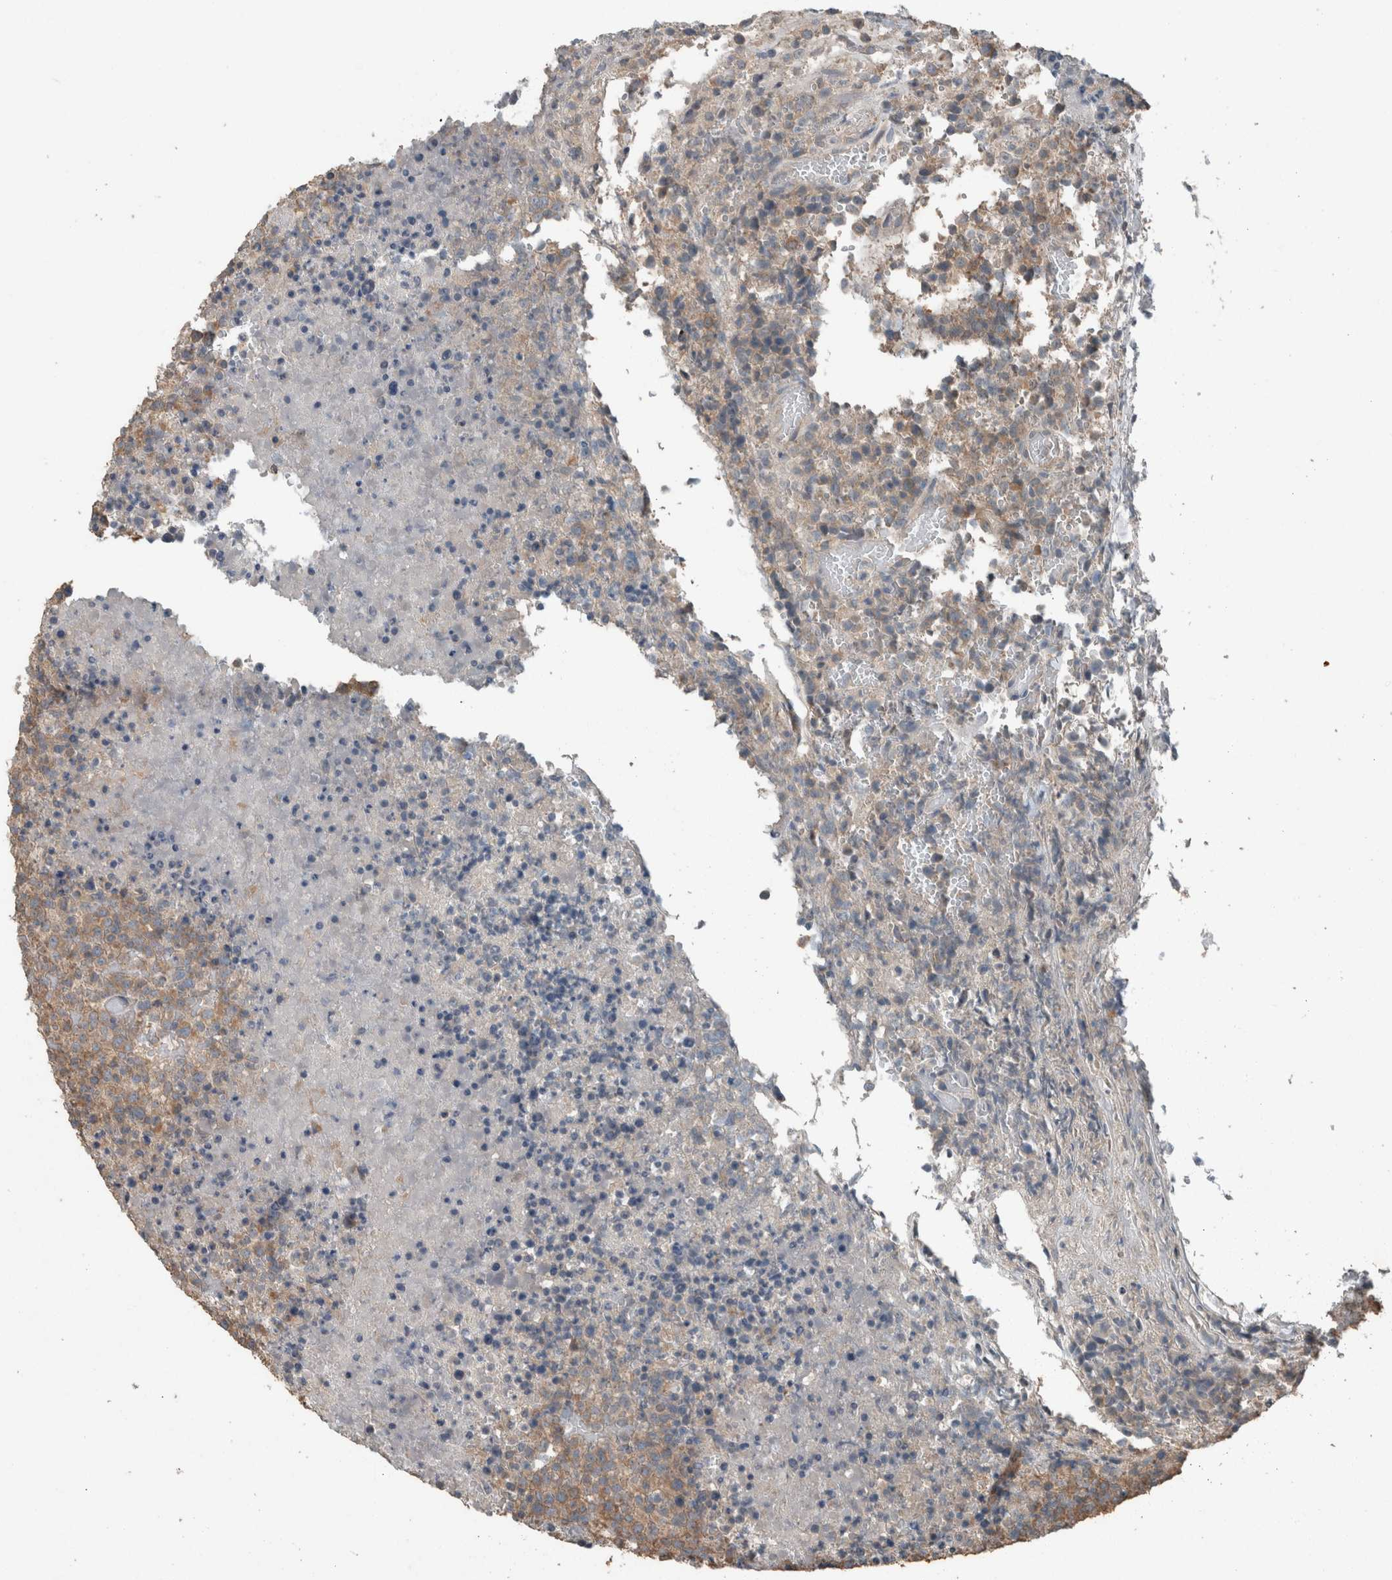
{"staining": {"intensity": "moderate", "quantity": "<25%", "location": "cytoplasmic/membranous"}, "tissue": "lymphoma", "cell_type": "Tumor cells", "image_type": "cancer", "snomed": [{"axis": "morphology", "description": "Malignant lymphoma, non-Hodgkin's type, High grade"}, {"axis": "topography", "description": "Lymph node"}], "caption": "The immunohistochemical stain labels moderate cytoplasmic/membranous staining in tumor cells of lymphoma tissue.", "gene": "KNTC1", "patient": {"sex": "male", "age": 13}}